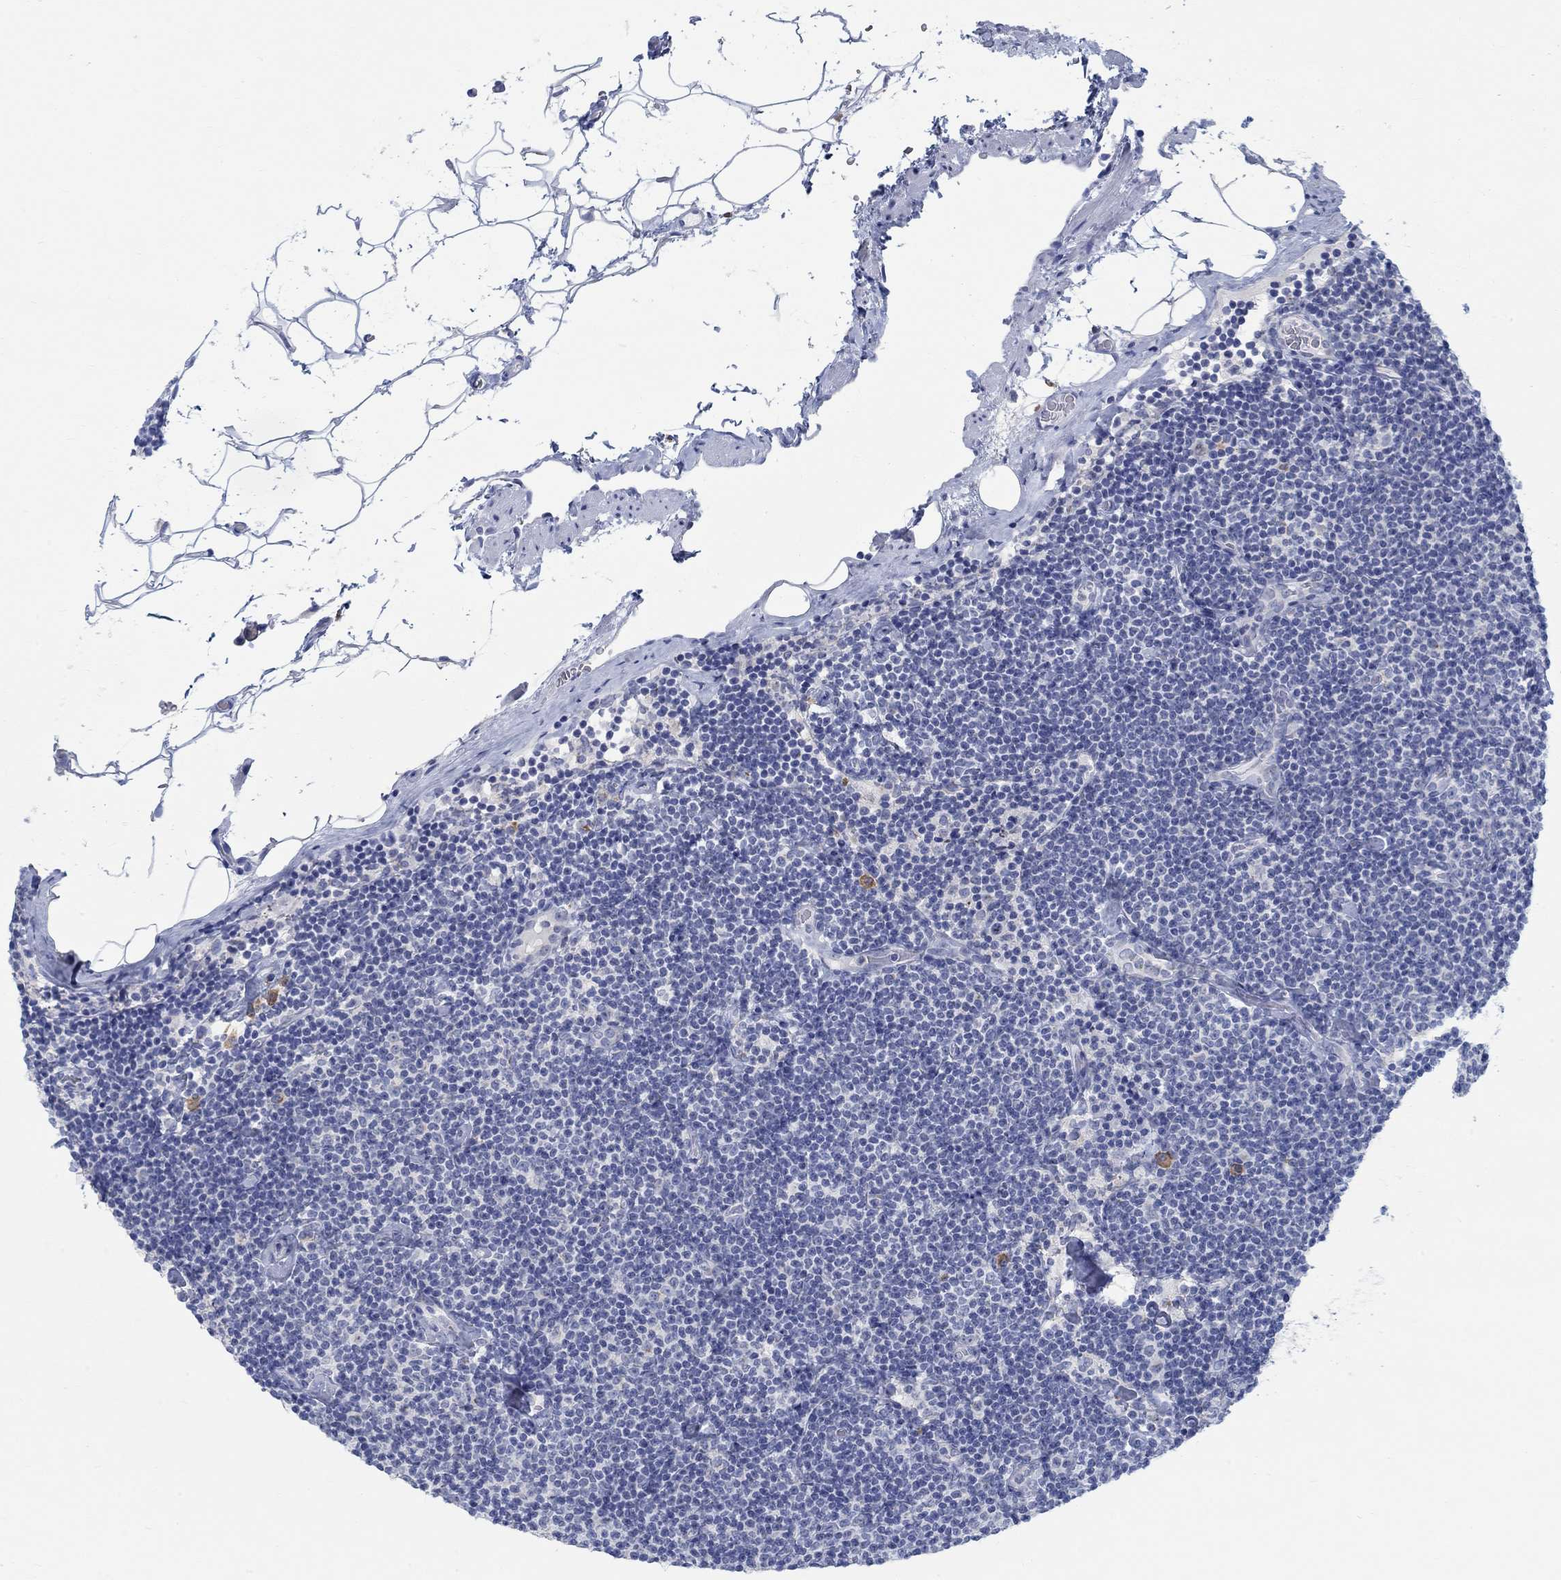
{"staining": {"intensity": "negative", "quantity": "none", "location": "none"}, "tissue": "lymphoma", "cell_type": "Tumor cells", "image_type": "cancer", "snomed": [{"axis": "morphology", "description": "Malignant lymphoma, non-Hodgkin's type, Low grade"}, {"axis": "topography", "description": "Lymph node"}], "caption": "Immunohistochemical staining of human low-grade malignant lymphoma, non-Hodgkin's type shows no significant staining in tumor cells.", "gene": "TEKT4", "patient": {"sex": "male", "age": 81}}